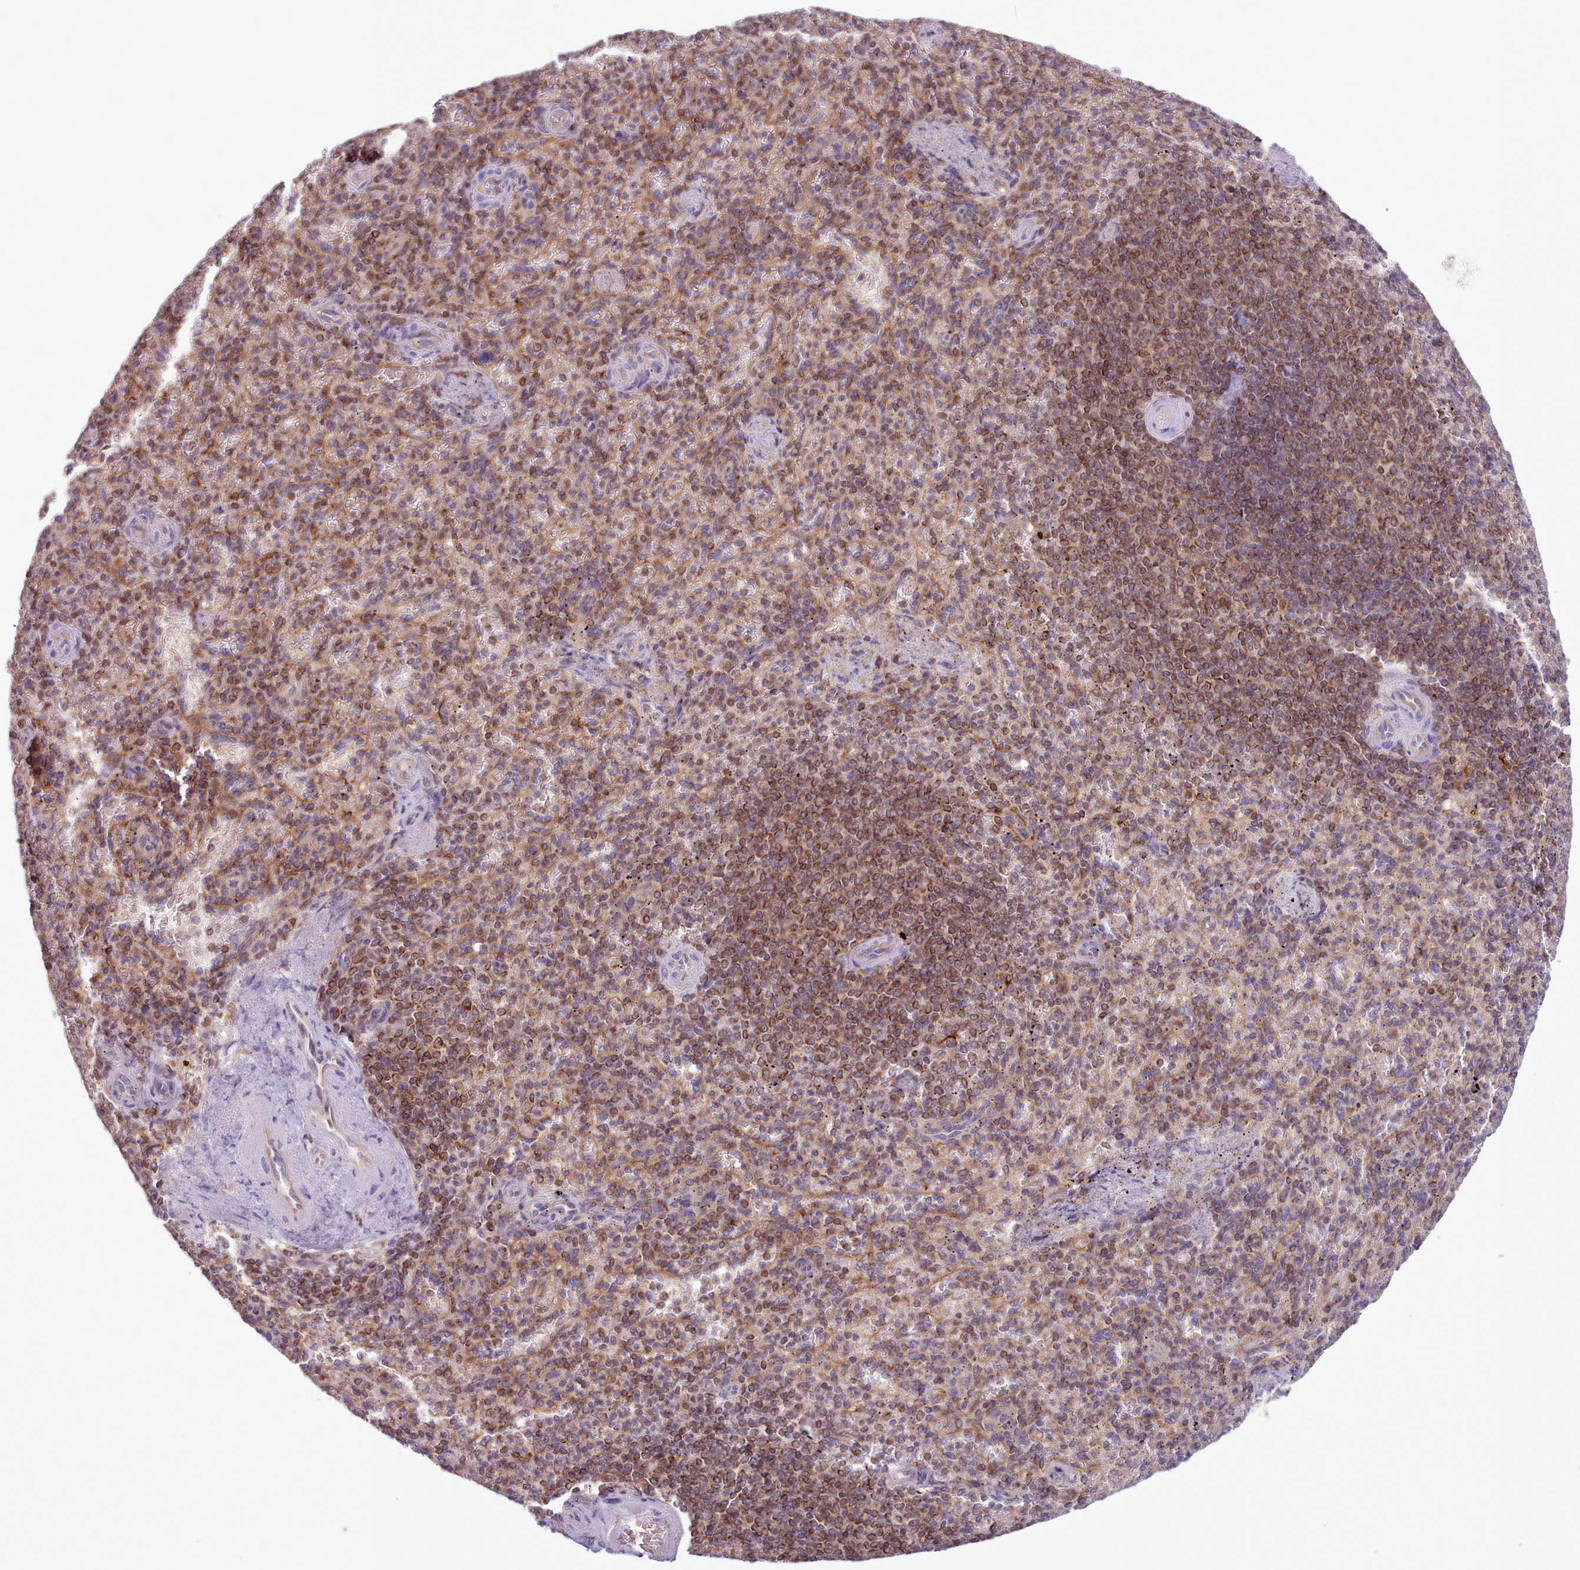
{"staining": {"intensity": "moderate", "quantity": "25%-75%", "location": "cytoplasmic/membranous"}, "tissue": "spleen", "cell_type": "Cells in red pulp", "image_type": "normal", "snomed": [{"axis": "morphology", "description": "Normal tissue, NOS"}, {"axis": "topography", "description": "Spleen"}], "caption": "Immunohistochemical staining of benign spleen exhibits moderate cytoplasmic/membranous protein expression in approximately 25%-75% of cells in red pulp.", "gene": "CRYBG1", "patient": {"sex": "female", "age": 74}}